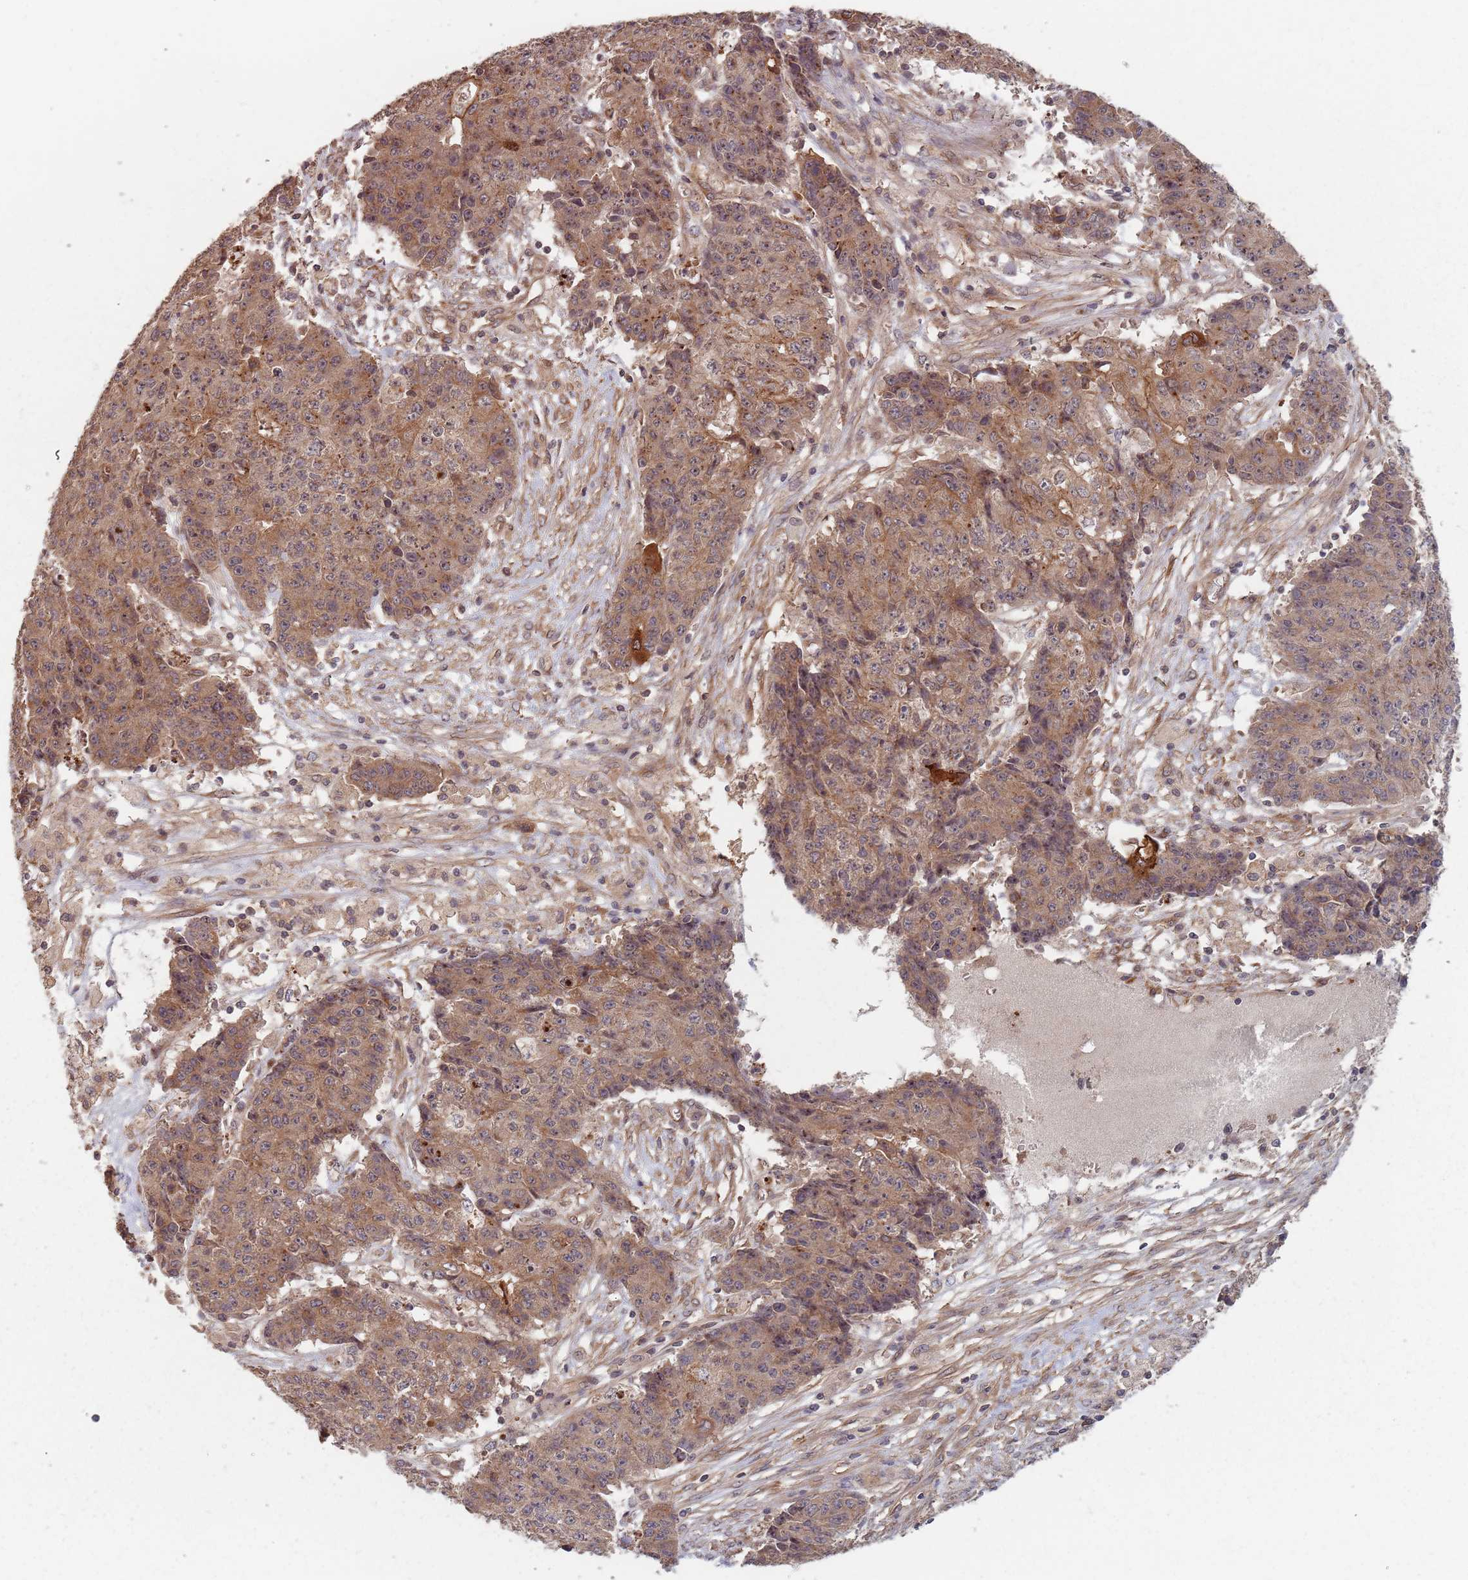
{"staining": {"intensity": "moderate", "quantity": ">75%", "location": "cytoplasmic/membranous"}, "tissue": "ovarian cancer", "cell_type": "Tumor cells", "image_type": "cancer", "snomed": [{"axis": "morphology", "description": "Carcinoma, endometroid"}, {"axis": "topography", "description": "Ovary"}], "caption": "Immunohistochemical staining of ovarian endometroid carcinoma shows moderate cytoplasmic/membranous protein staining in approximately >75% of tumor cells.", "gene": "C3orf14", "patient": {"sex": "female", "age": 42}}